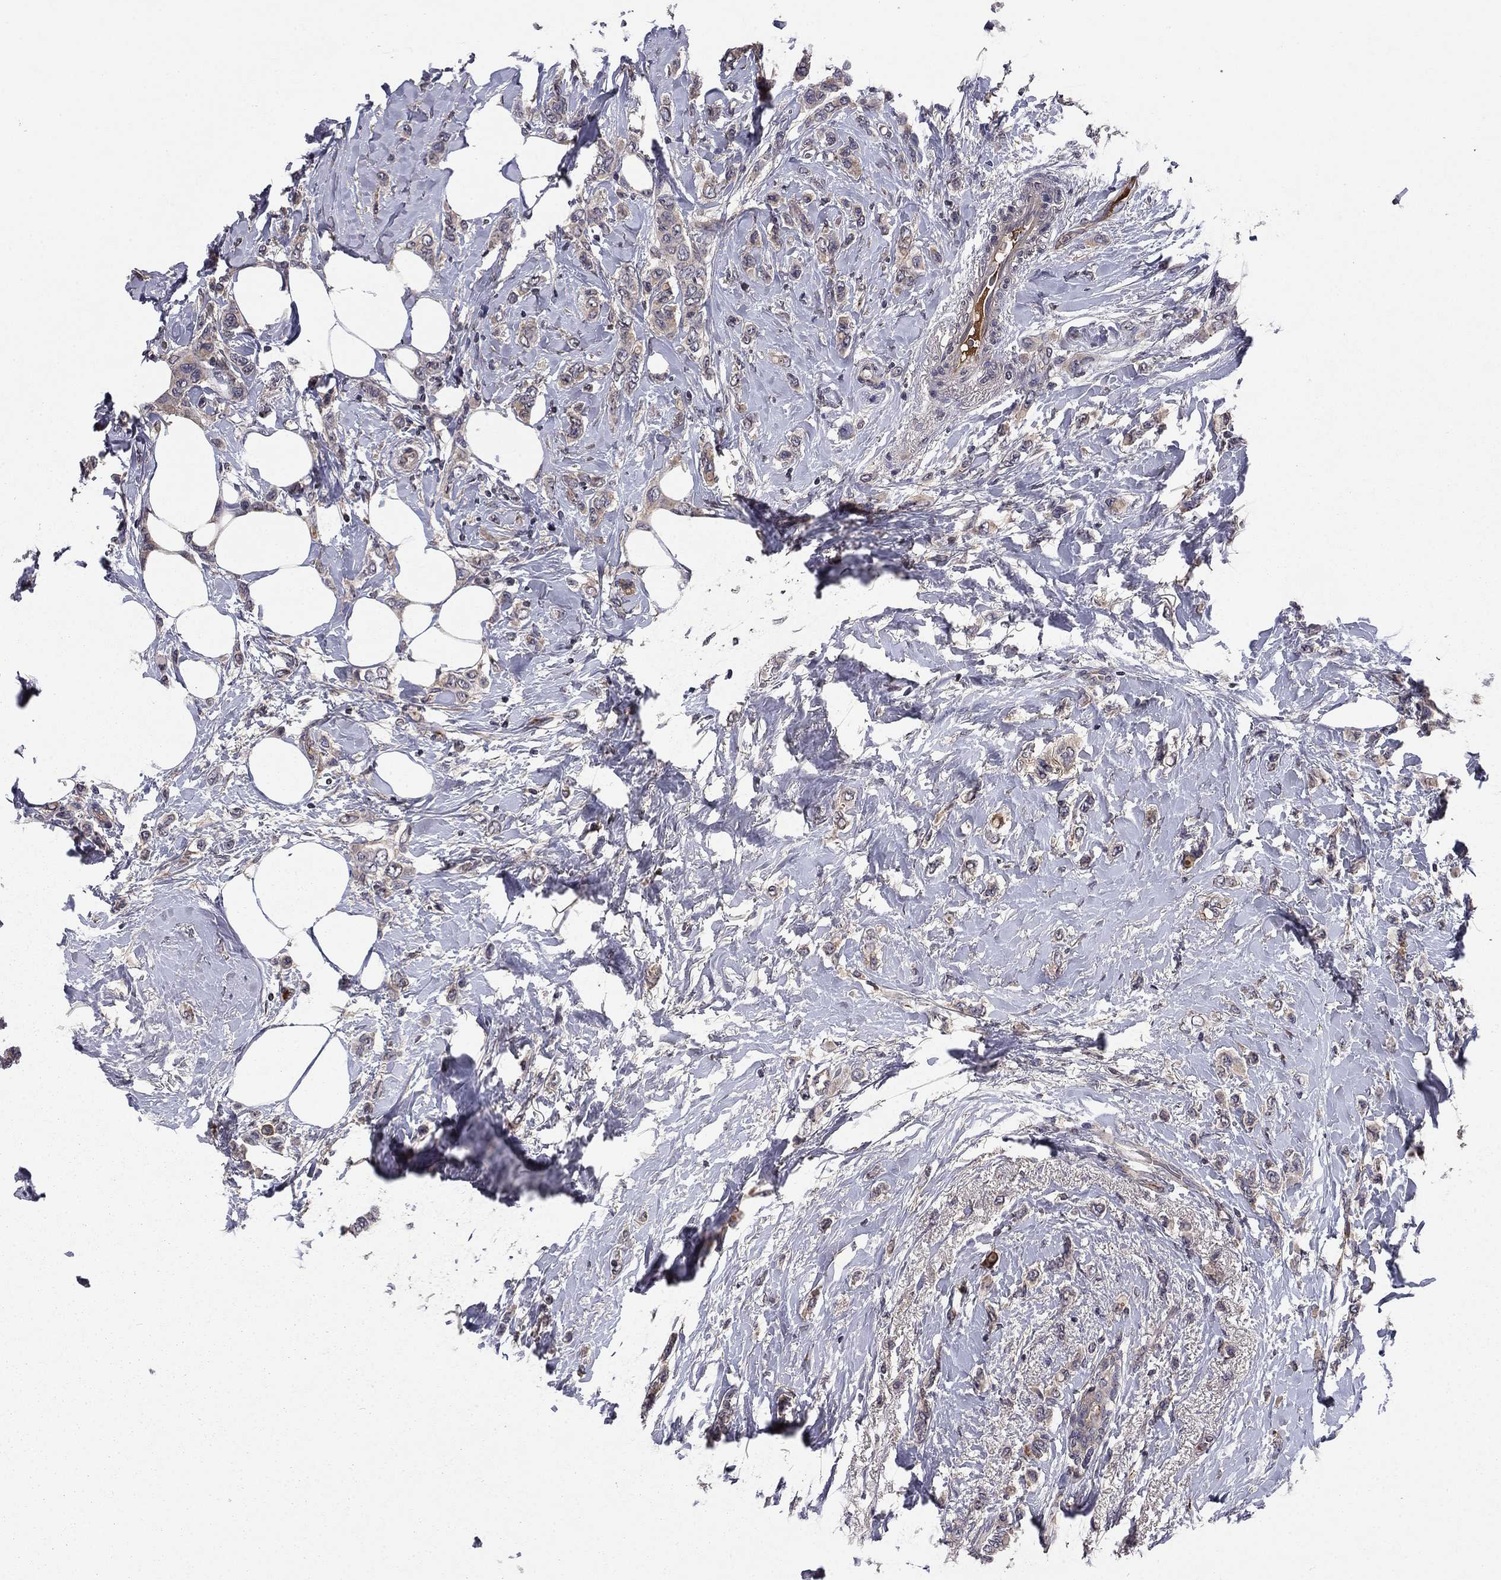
{"staining": {"intensity": "weak", "quantity": ">75%", "location": "cytoplasmic/membranous"}, "tissue": "breast cancer", "cell_type": "Tumor cells", "image_type": "cancer", "snomed": [{"axis": "morphology", "description": "Lobular carcinoma"}, {"axis": "topography", "description": "Breast"}], "caption": "High-magnification brightfield microscopy of lobular carcinoma (breast) stained with DAB (brown) and counterstained with hematoxylin (blue). tumor cells exhibit weak cytoplasmic/membranous staining is seen in about>75% of cells.", "gene": "PROS1", "patient": {"sex": "female", "age": 66}}